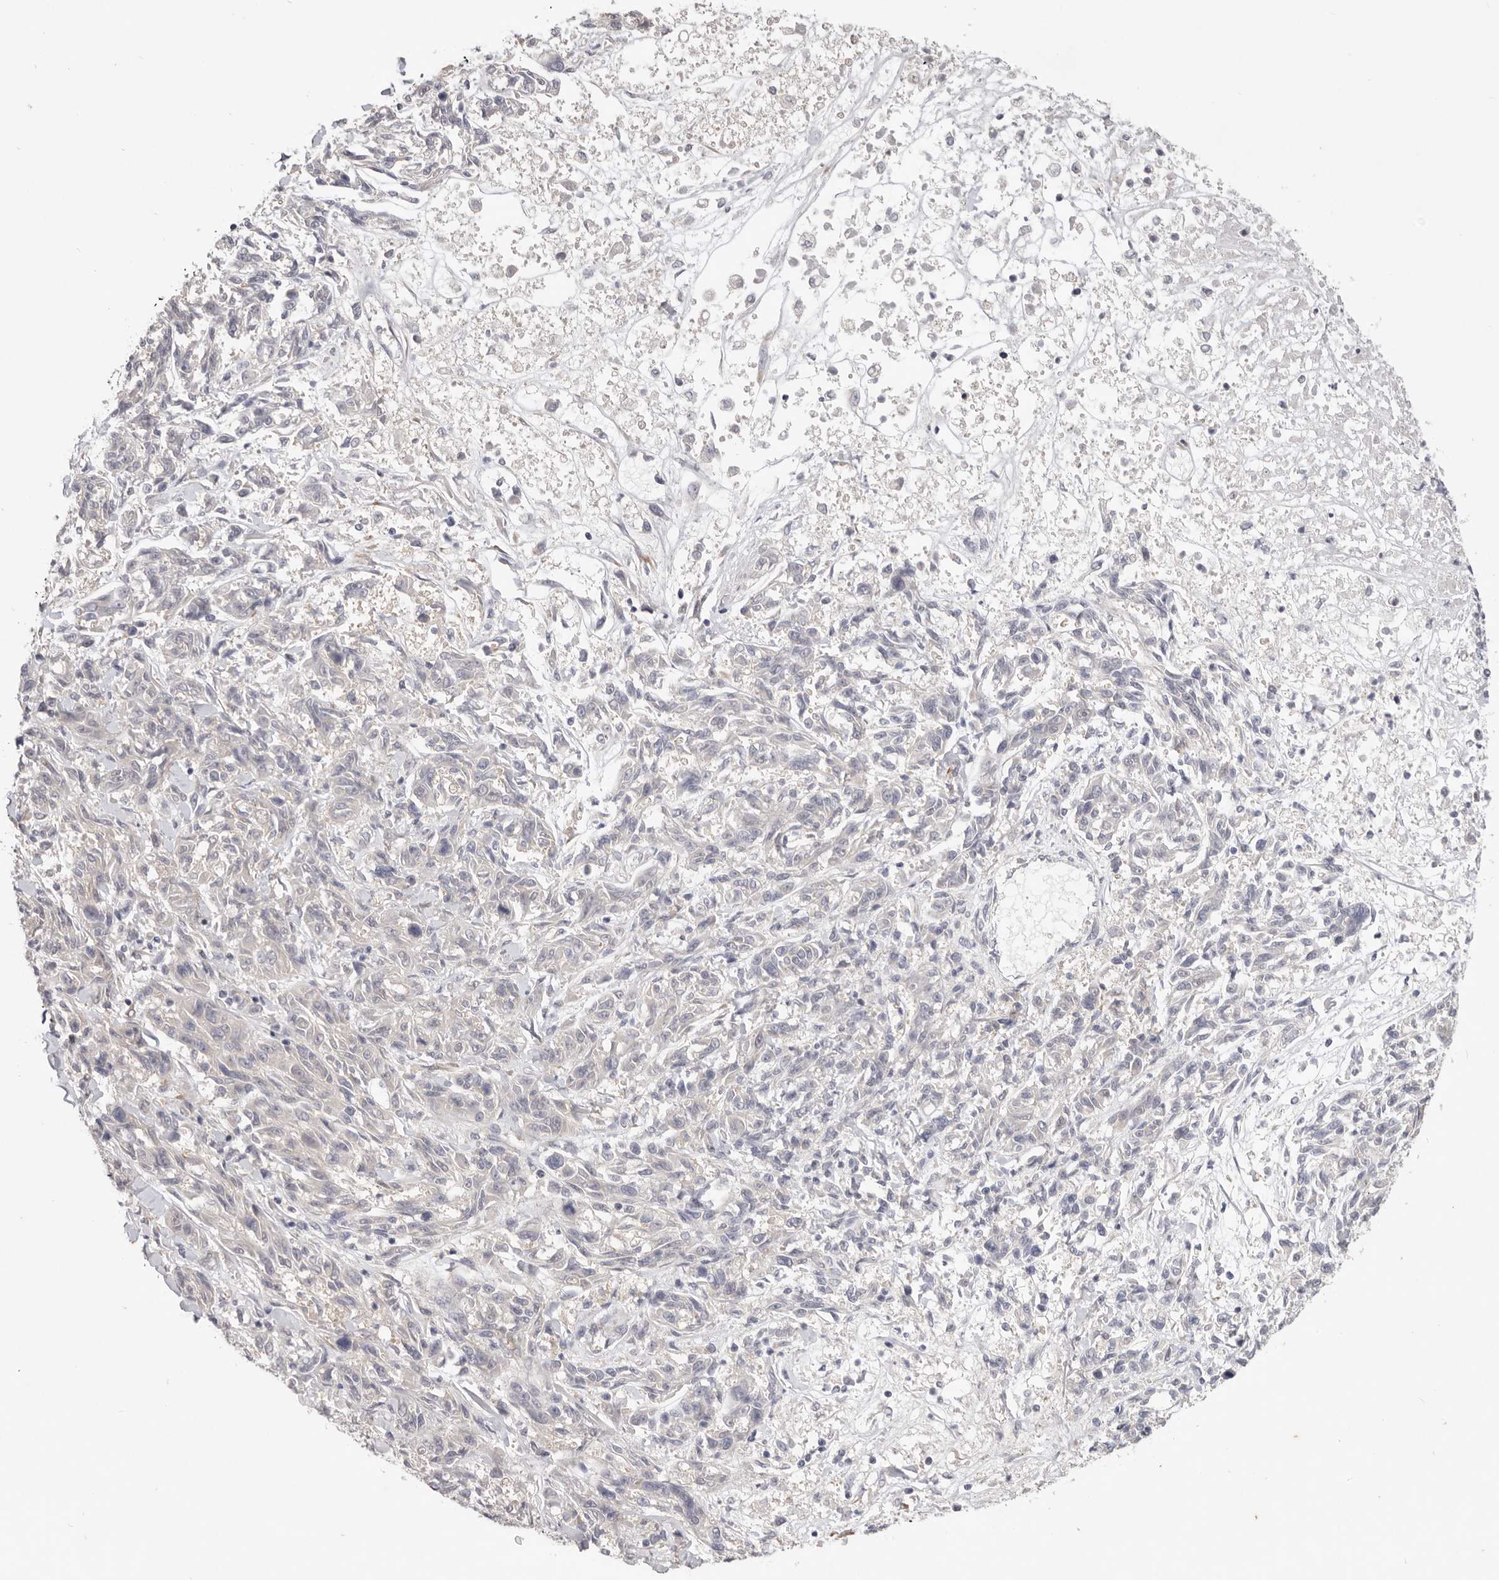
{"staining": {"intensity": "negative", "quantity": "none", "location": "none"}, "tissue": "melanoma", "cell_type": "Tumor cells", "image_type": "cancer", "snomed": [{"axis": "morphology", "description": "Malignant melanoma, NOS"}, {"axis": "topography", "description": "Skin"}], "caption": "Tumor cells show no significant protein expression in melanoma.", "gene": "WDR77", "patient": {"sex": "male", "age": 53}}